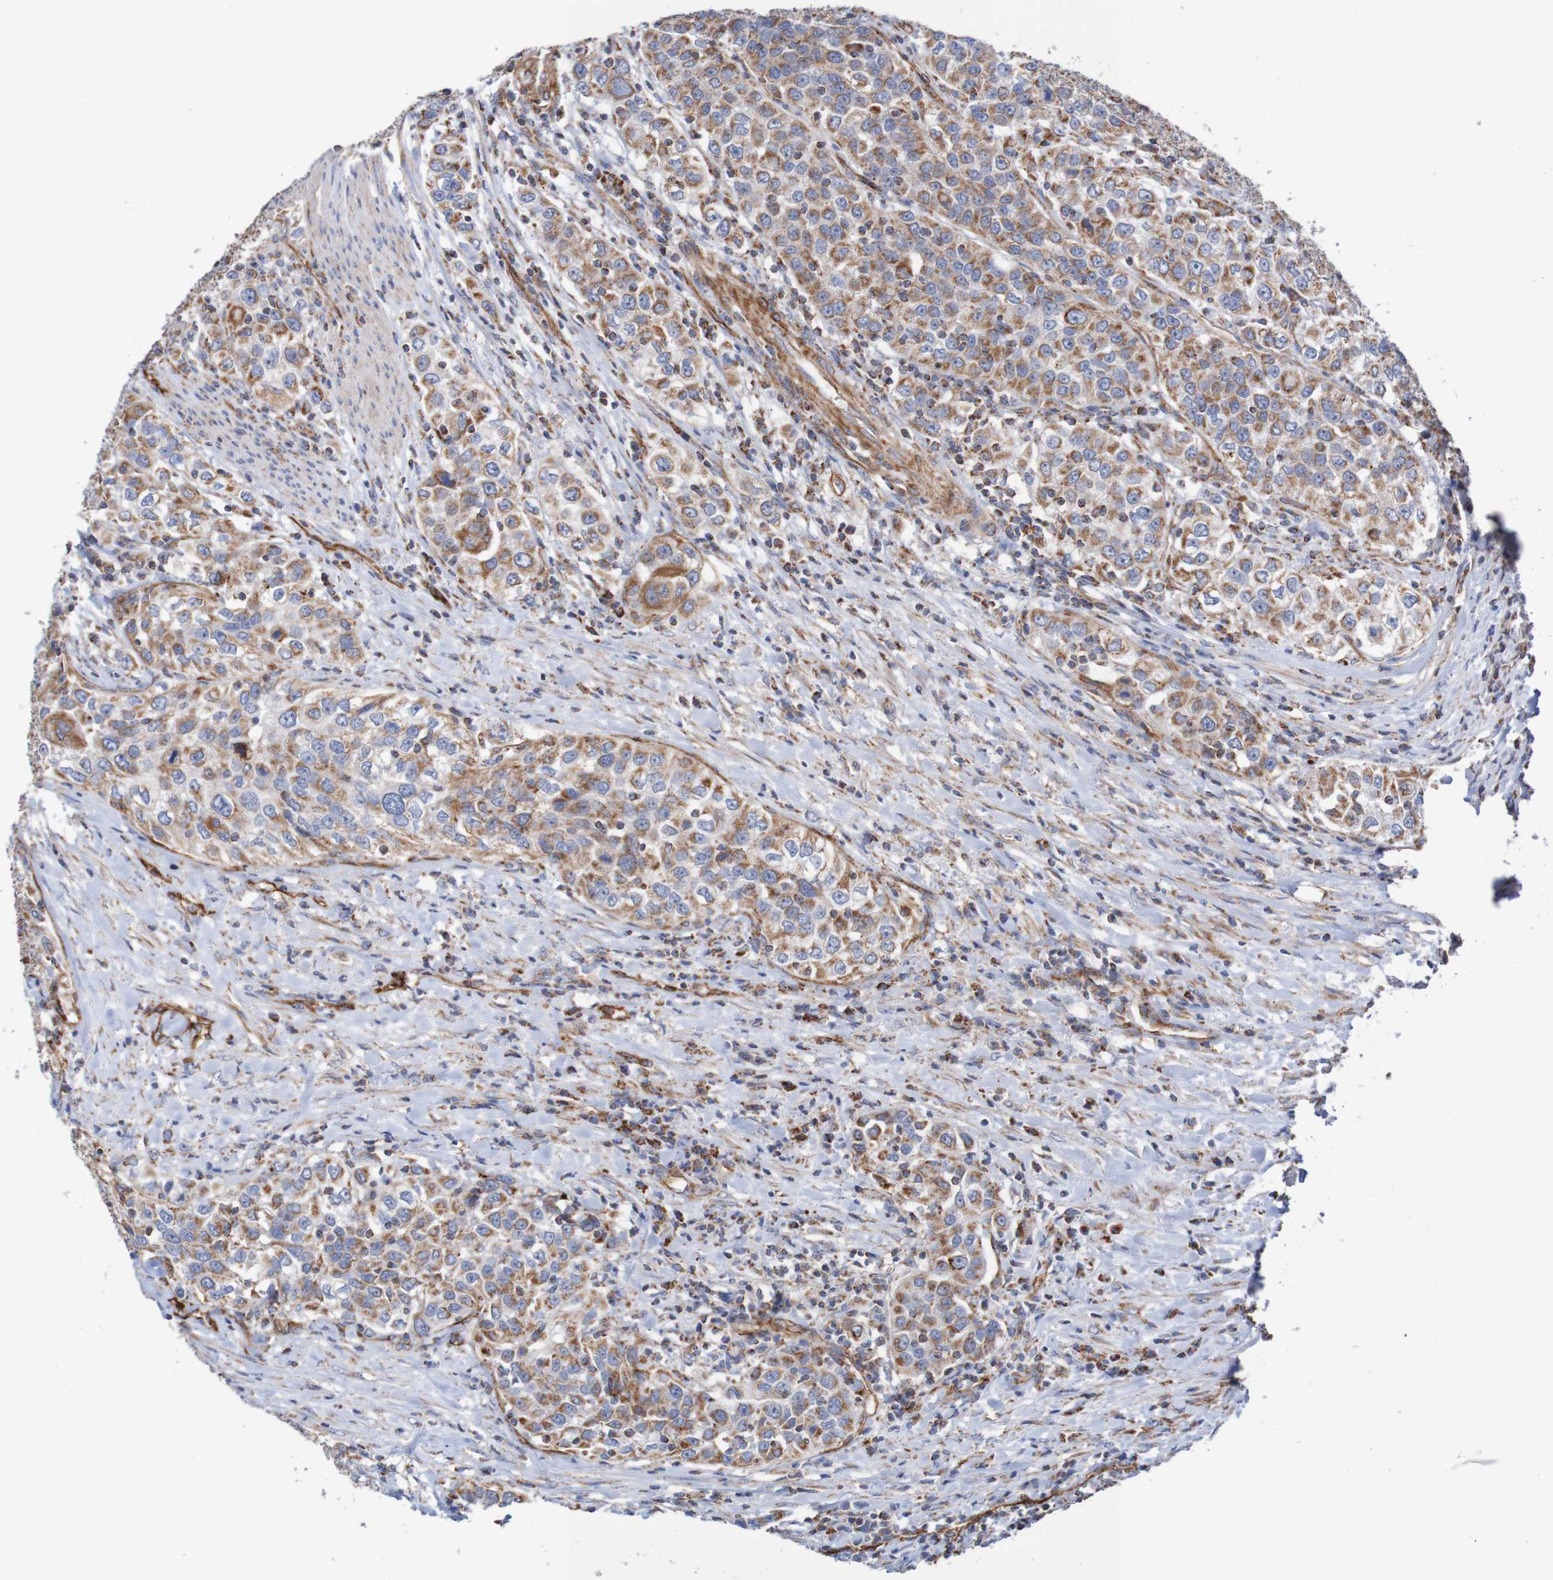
{"staining": {"intensity": "moderate", "quantity": ">75%", "location": "cytoplasmic/membranous"}, "tissue": "urothelial cancer", "cell_type": "Tumor cells", "image_type": "cancer", "snomed": [{"axis": "morphology", "description": "Urothelial carcinoma, High grade"}, {"axis": "topography", "description": "Urinary bladder"}], "caption": "Human urothelial cancer stained with a protein marker demonstrates moderate staining in tumor cells.", "gene": "MMEL1", "patient": {"sex": "female", "age": 80}}